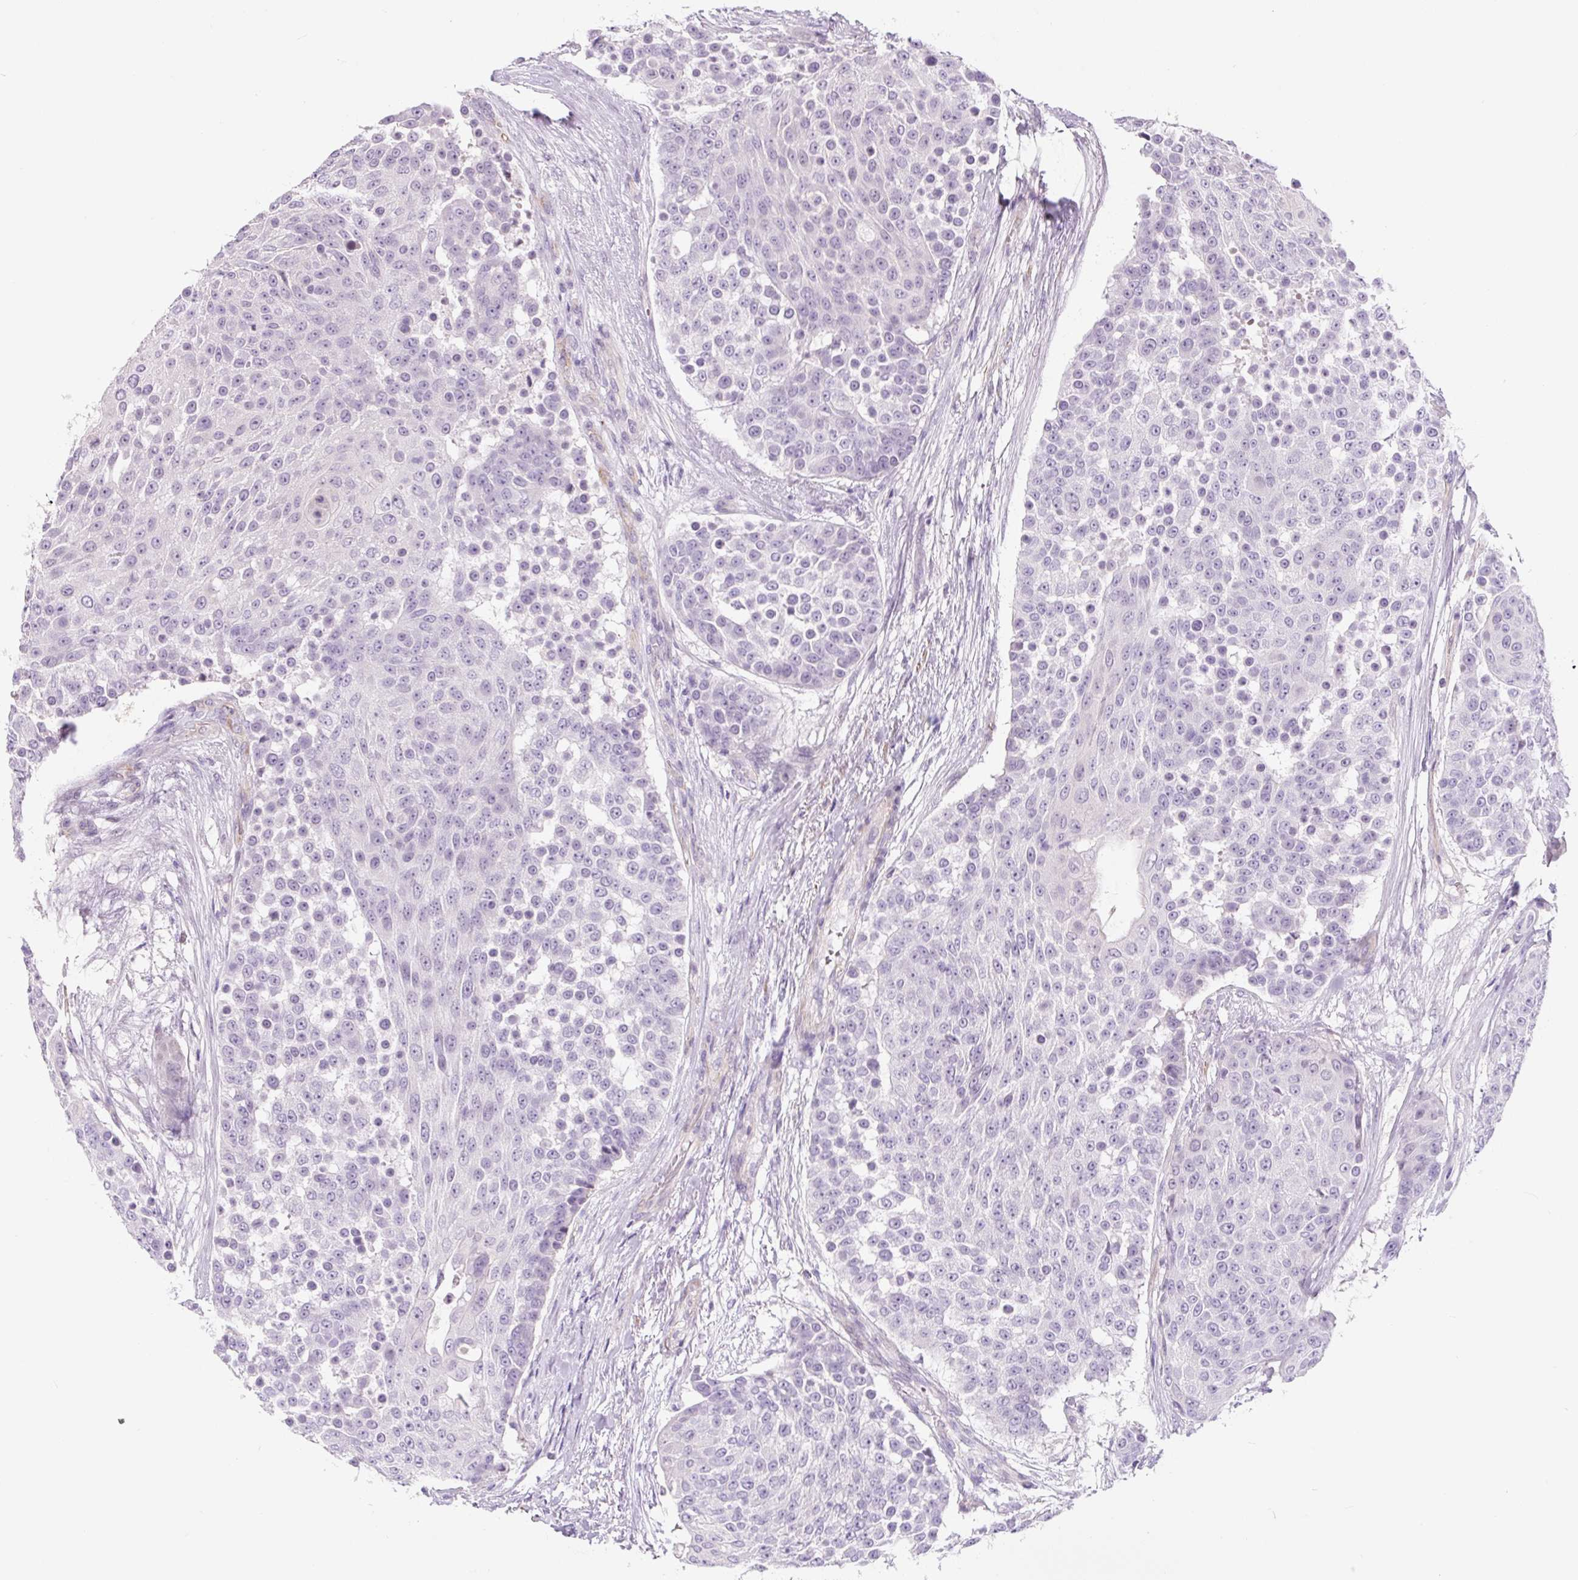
{"staining": {"intensity": "negative", "quantity": "none", "location": "none"}, "tissue": "urothelial cancer", "cell_type": "Tumor cells", "image_type": "cancer", "snomed": [{"axis": "morphology", "description": "Urothelial carcinoma, High grade"}, {"axis": "topography", "description": "Urinary bladder"}], "caption": "Protein analysis of urothelial carcinoma (high-grade) demonstrates no significant expression in tumor cells.", "gene": "CCL25", "patient": {"sex": "female", "age": 63}}